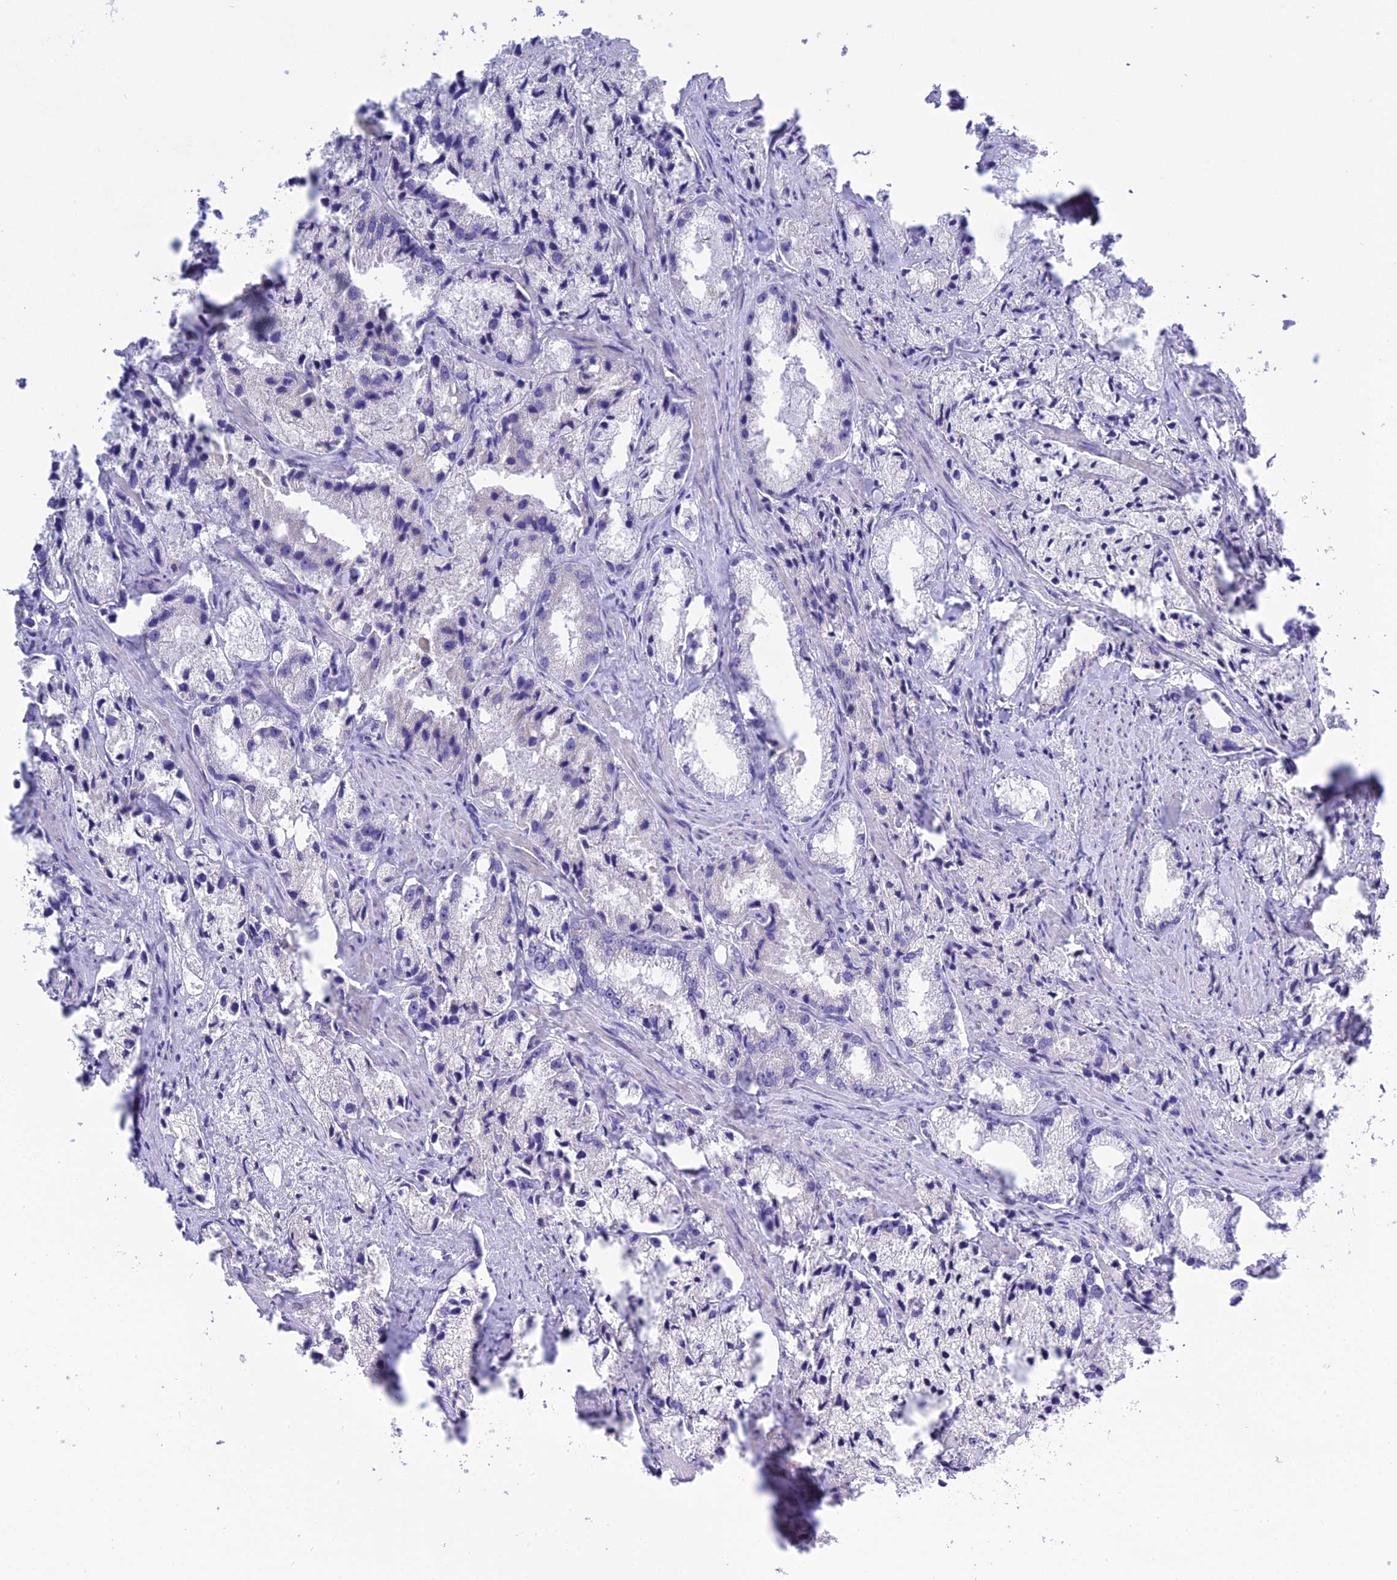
{"staining": {"intensity": "negative", "quantity": "none", "location": "none"}, "tissue": "prostate cancer", "cell_type": "Tumor cells", "image_type": "cancer", "snomed": [{"axis": "morphology", "description": "Adenocarcinoma, High grade"}, {"axis": "topography", "description": "Prostate"}], "caption": "Photomicrograph shows no significant protein positivity in tumor cells of prostate high-grade adenocarcinoma.", "gene": "KIAA0408", "patient": {"sex": "male", "age": 66}}